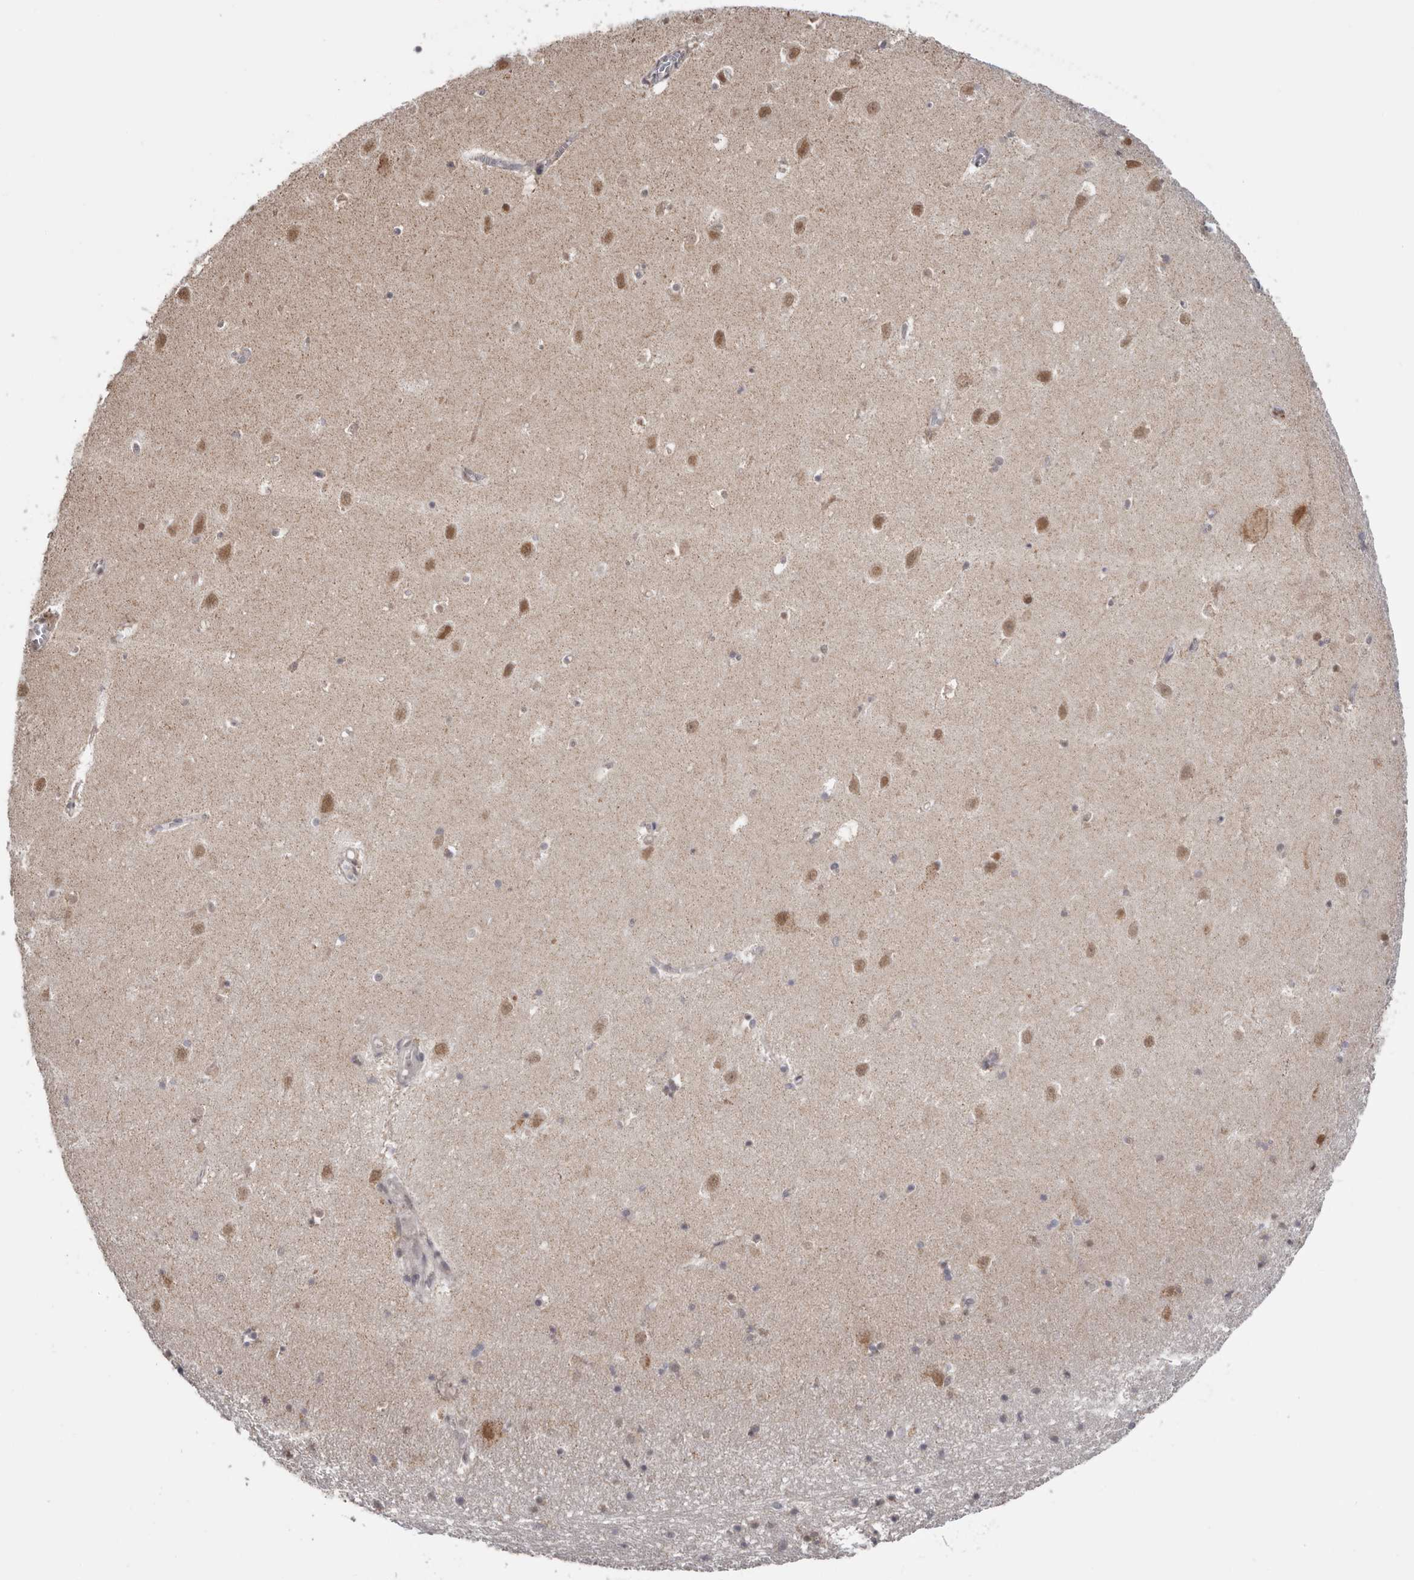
{"staining": {"intensity": "negative", "quantity": "none", "location": "none"}, "tissue": "hippocampus", "cell_type": "Glial cells", "image_type": "normal", "snomed": [{"axis": "morphology", "description": "Normal tissue, NOS"}, {"axis": "topography", "description": "Hippocampus"}], "caption": "IHC of benign hippocampus exhibits no staining in glial cells.", "gene": "MOGAT2", "patient": {"sex": "female", "age": 64}}